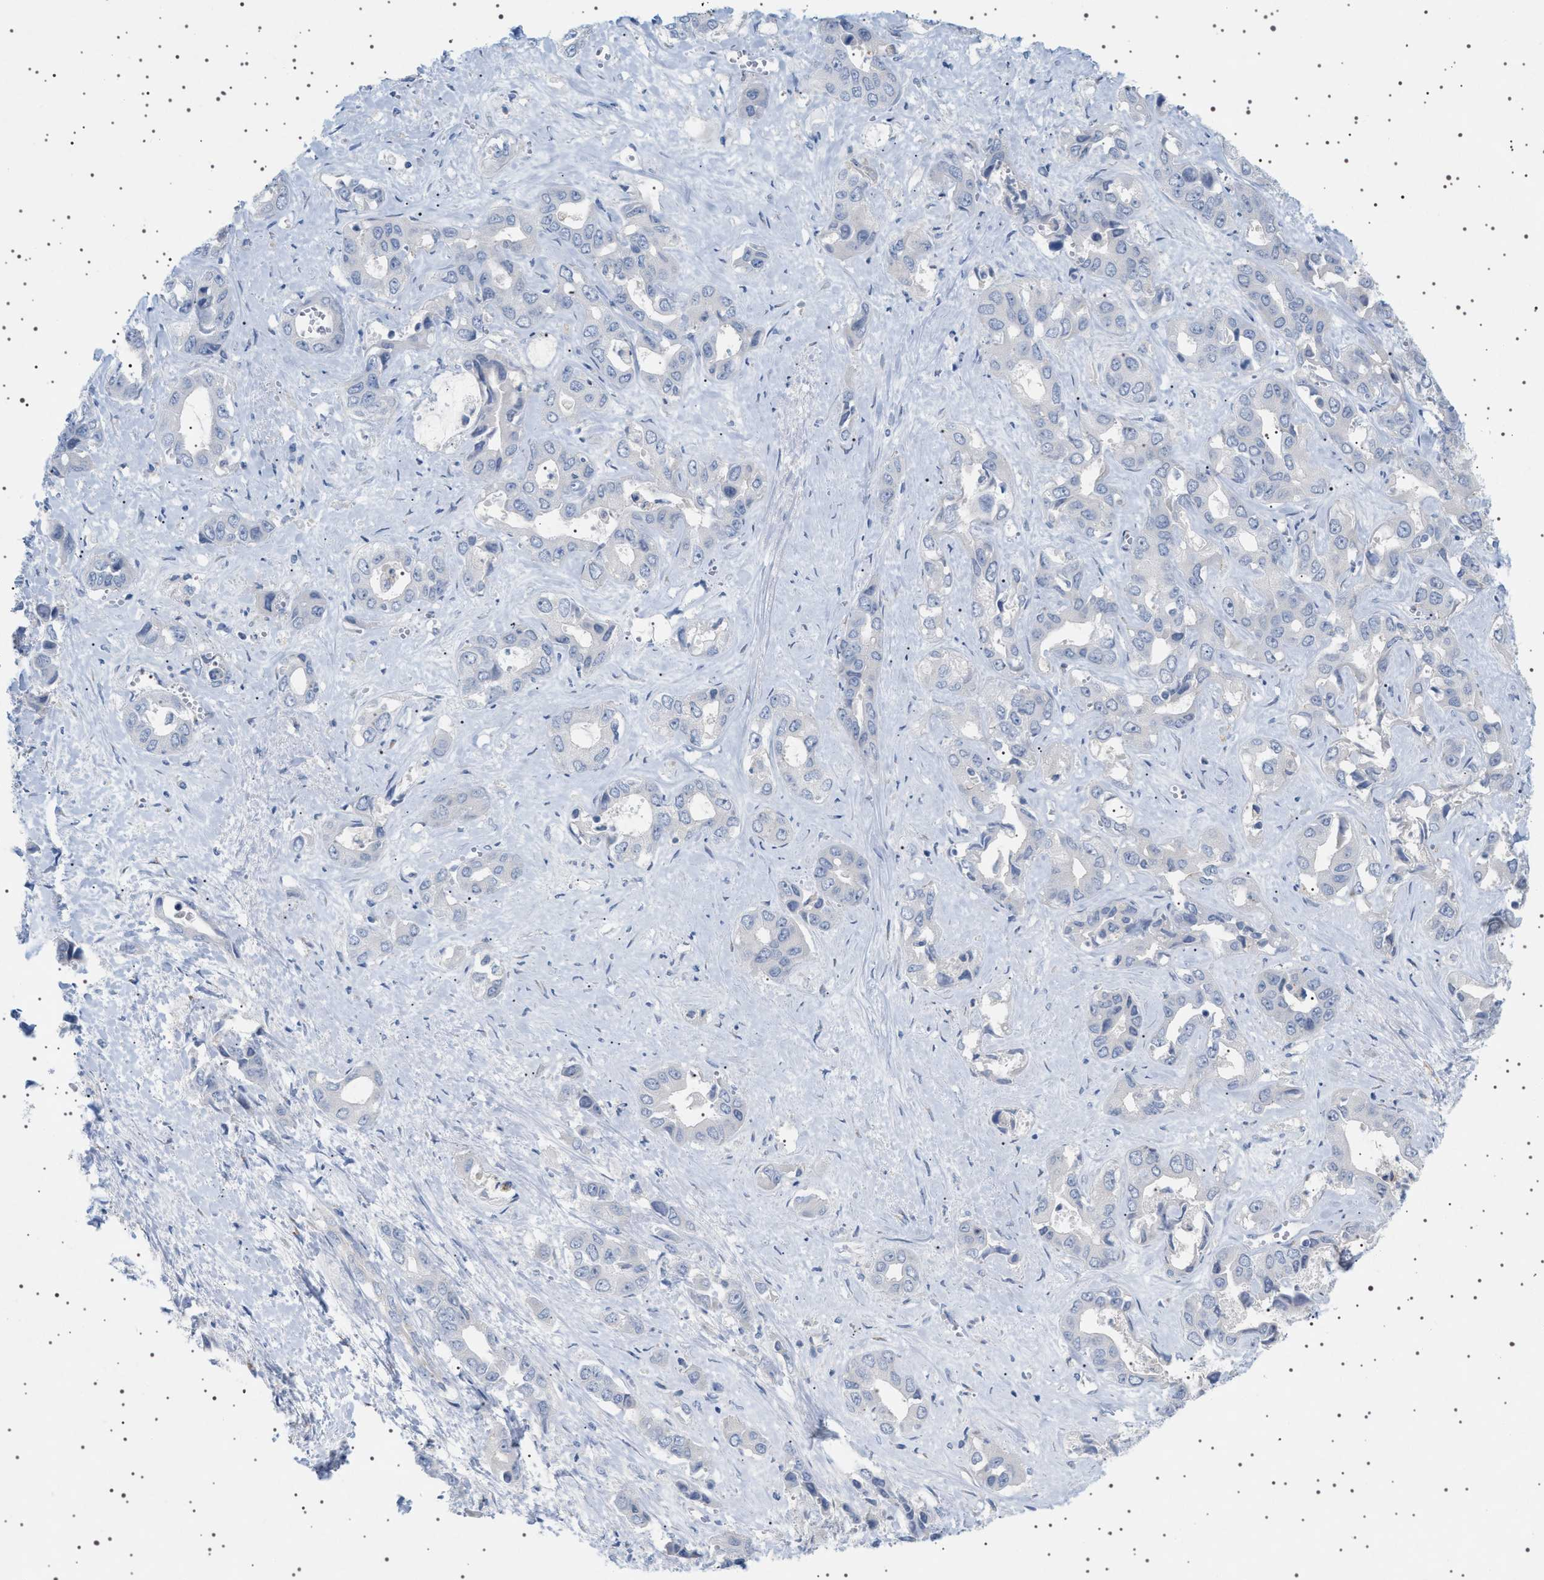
{"staining": {"intensity": "negative", "quantity": "none", "location": "none"}, "tissue": "liver cancer", "cell_type": "Tumor cells", "image_type": "cancer", "snomed": [{"axis": "morphology", "description": "Cholangiocarcinoma"}, {"axis": "topography", "description": "Liver"}], "caption": "Tumor cells show no significant expression in liver cancer (cholangiocarcinoma).", "gene": "ADCY10", "patient": {"sex": "female", "age": 52}}